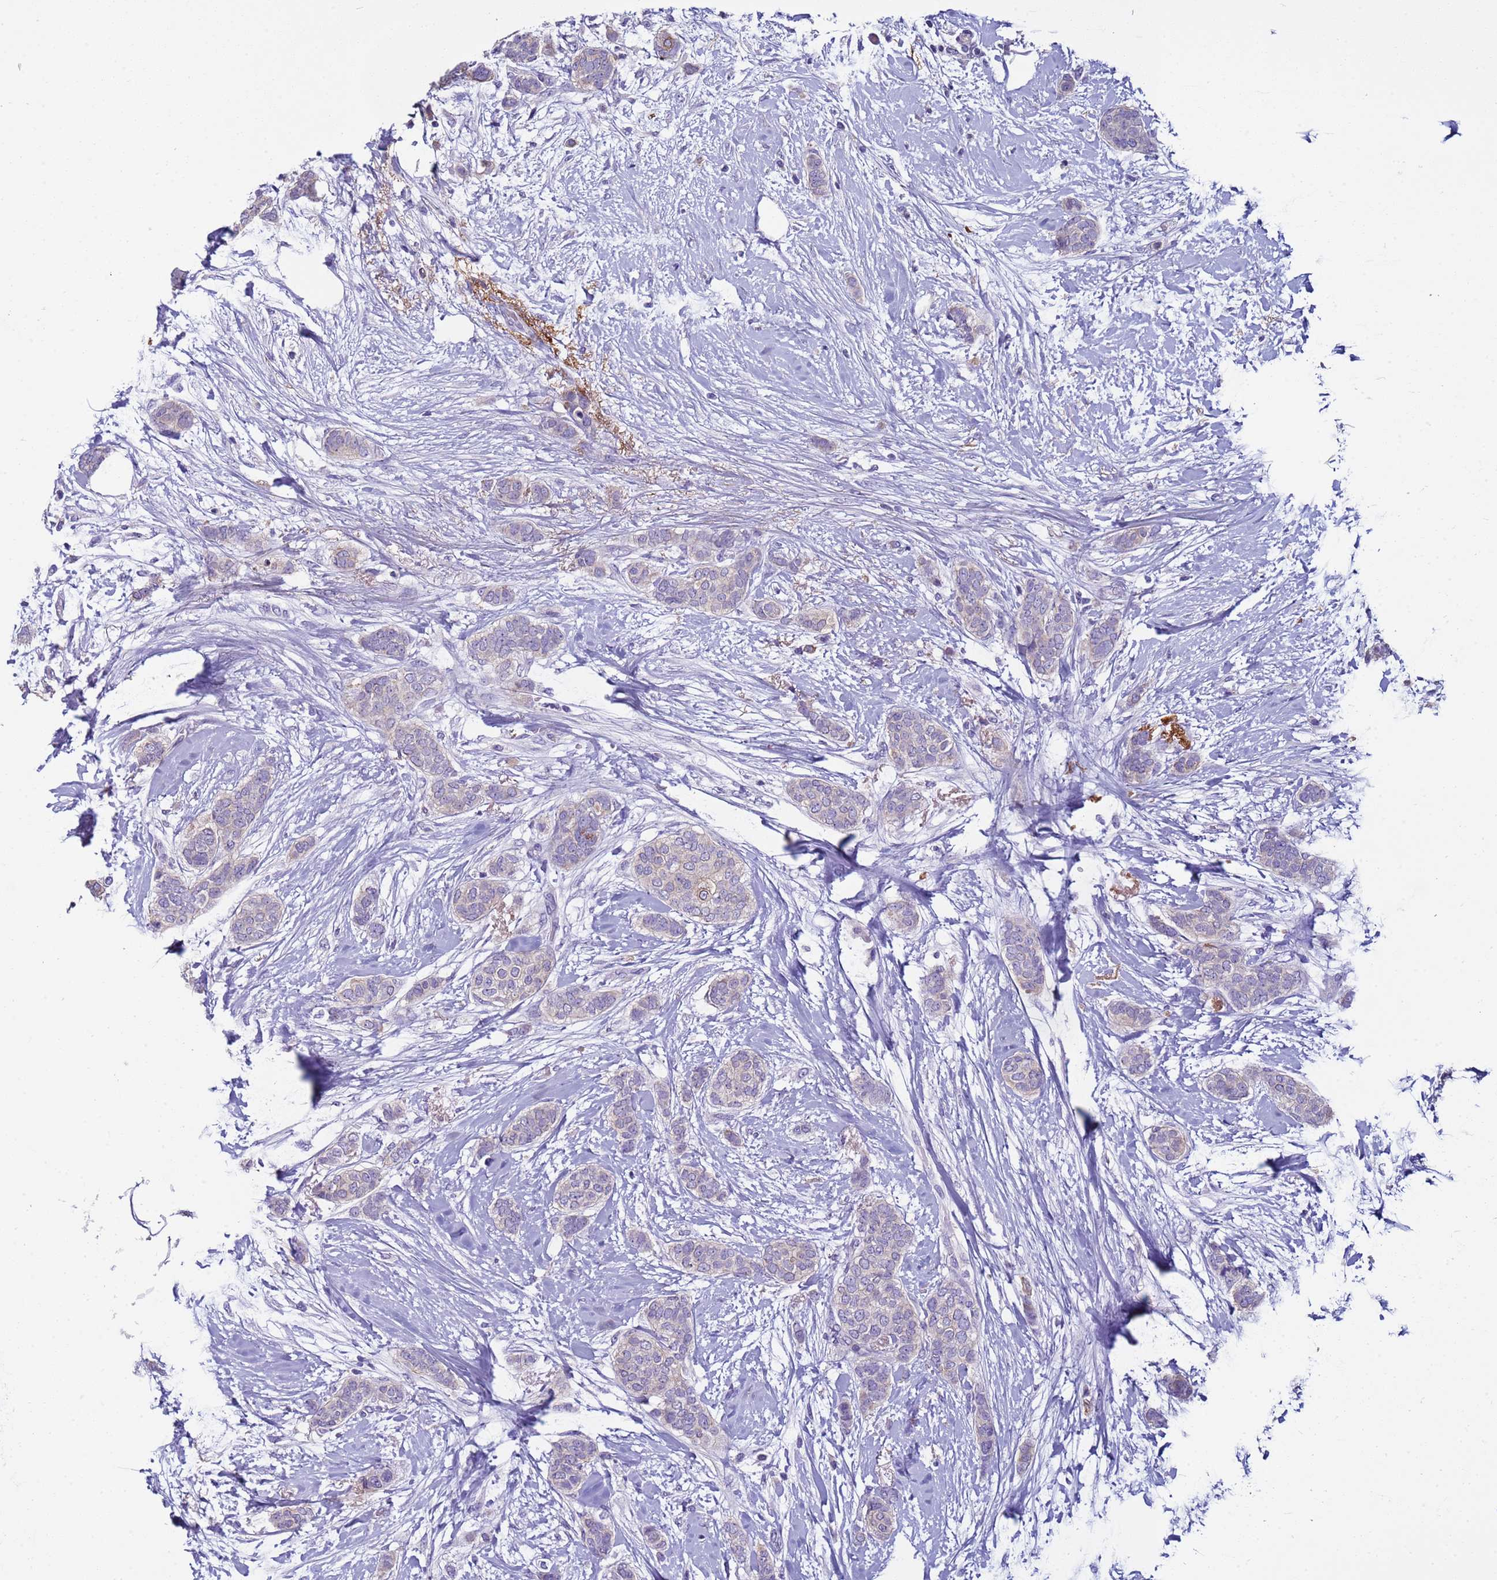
{"staining": {"intensity": "weak", "quantity": "<25%", "location": "cytoplasmic/membranous"}, "tissue": "breast cancer", "cell_type": "Tumor cells", "image_type": "cancer", "snomed": [{"axis": "morphology", "description": "Duct carcinoma"}, {"axis": "topography", "description": "Breast"}], "caption": "IHC histopathology image of human breast cancer (intraductal carcinoma) stained for a protein (brown), which shows no expression in tumor cells.", "gene": "TRIM51", "patient": {"sex": "female", "age": 72}}